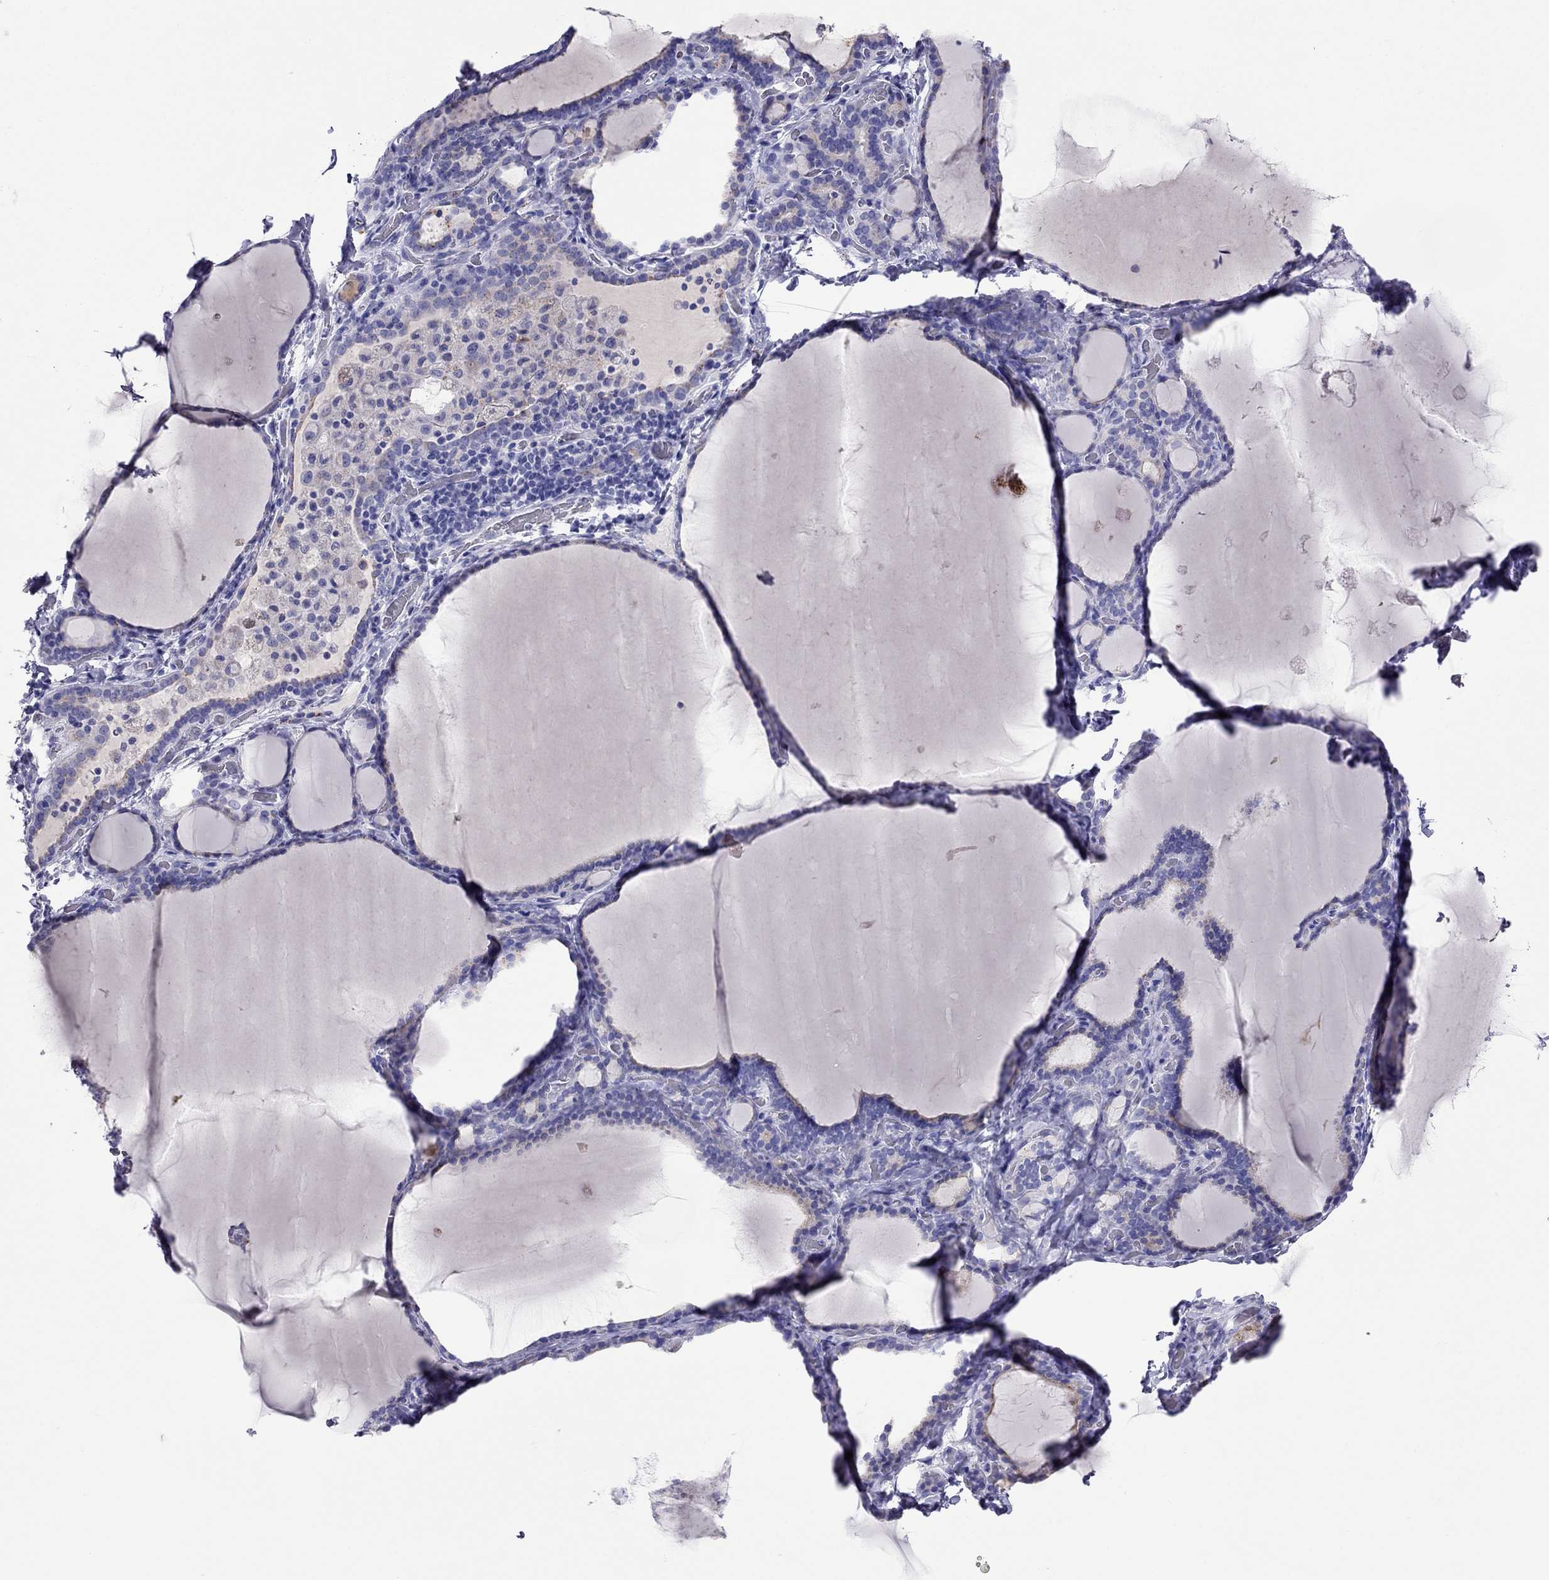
{"staining": {"intensity": "negative", "quantity": "none", "location": "none"}, "tissue": "thyroid gland", "cell_type": "Glandular cells", "image_type": "normal", "snomed": [{"axis": "morphology", "description": "Normal tissue, NOS"}, {"axis": "morphology", "description": "Hyperplasia, NOS"}, {"axis": "topography", "description": "Thyroid gland"}], "caption": "Immunohistochemistry histopathology image of benign thyroid gland: thyroid gland stained with DAB displays no significant protein positivity in glandular cells. (Stains: DAB (3,3'-diaminobenzidine) immunohistochemistry with hematoxylin counter stain, Microscopy: brightfield microscopy at high magnification).", "gene": "CLPSL2", "patient": {"sex": "female", "age": 27}}